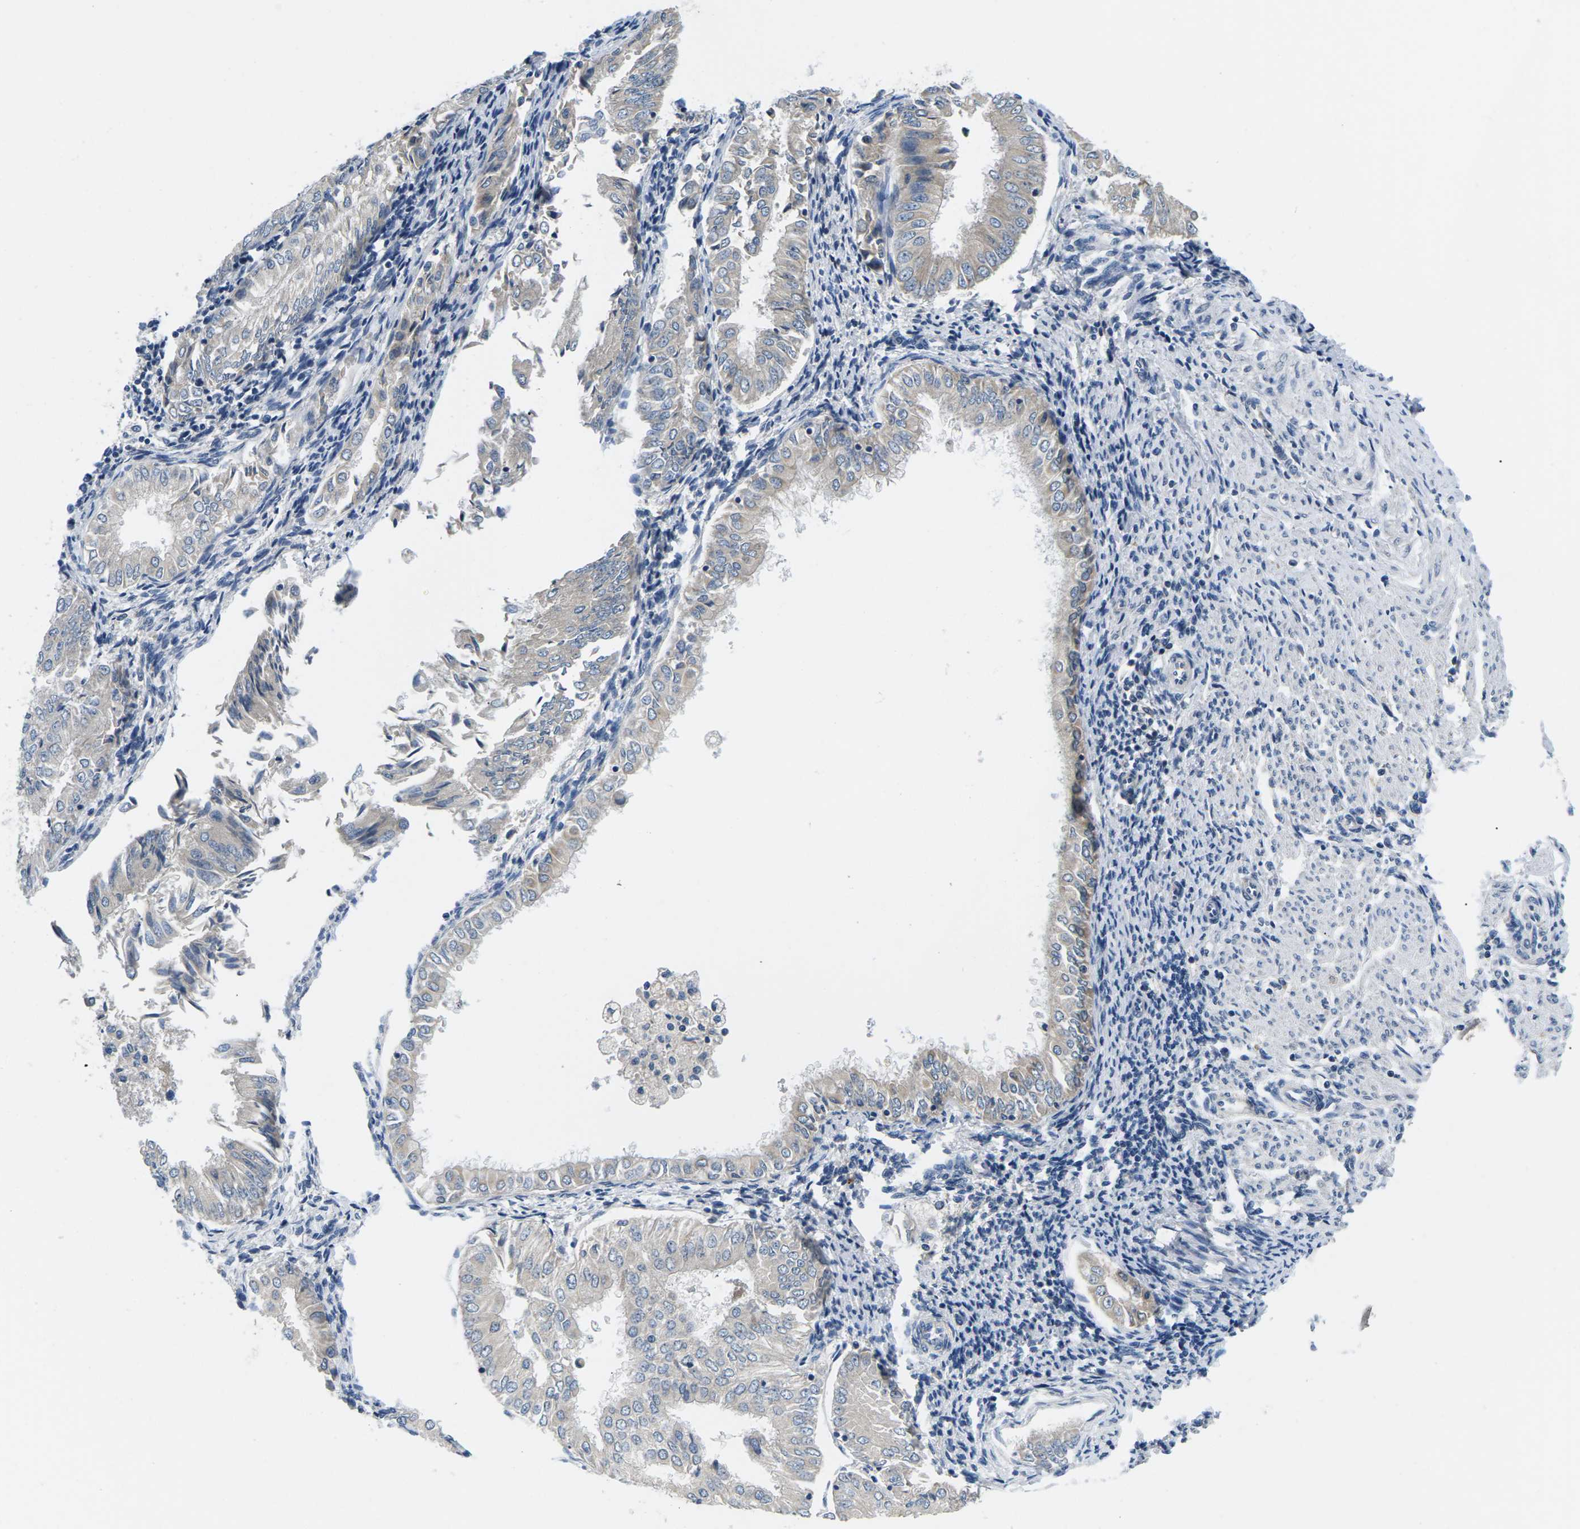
{"staining": {"intensity": "negative", "quantity": "none", "location": "none"}, "tissue": "endometrial cancer", "cell_type": "Tumor cells", "image_type": "cancer", "snomed": [{"axis": "morphology", "description": "Adenocarcinoma, NOS"}, {"axis": "topography", "description": "Endometrium"}], "caption": "Tumor cells show no significant protein staining in endometrial adenocarcinoma. The staining is performed using DAB (3,3'-diaminobenzidine) brown chromogen with nuclei counter-stained in using hematoxylin.", "gene": "ERGIC3", "patient": {"sex": "female", "age": 53}}